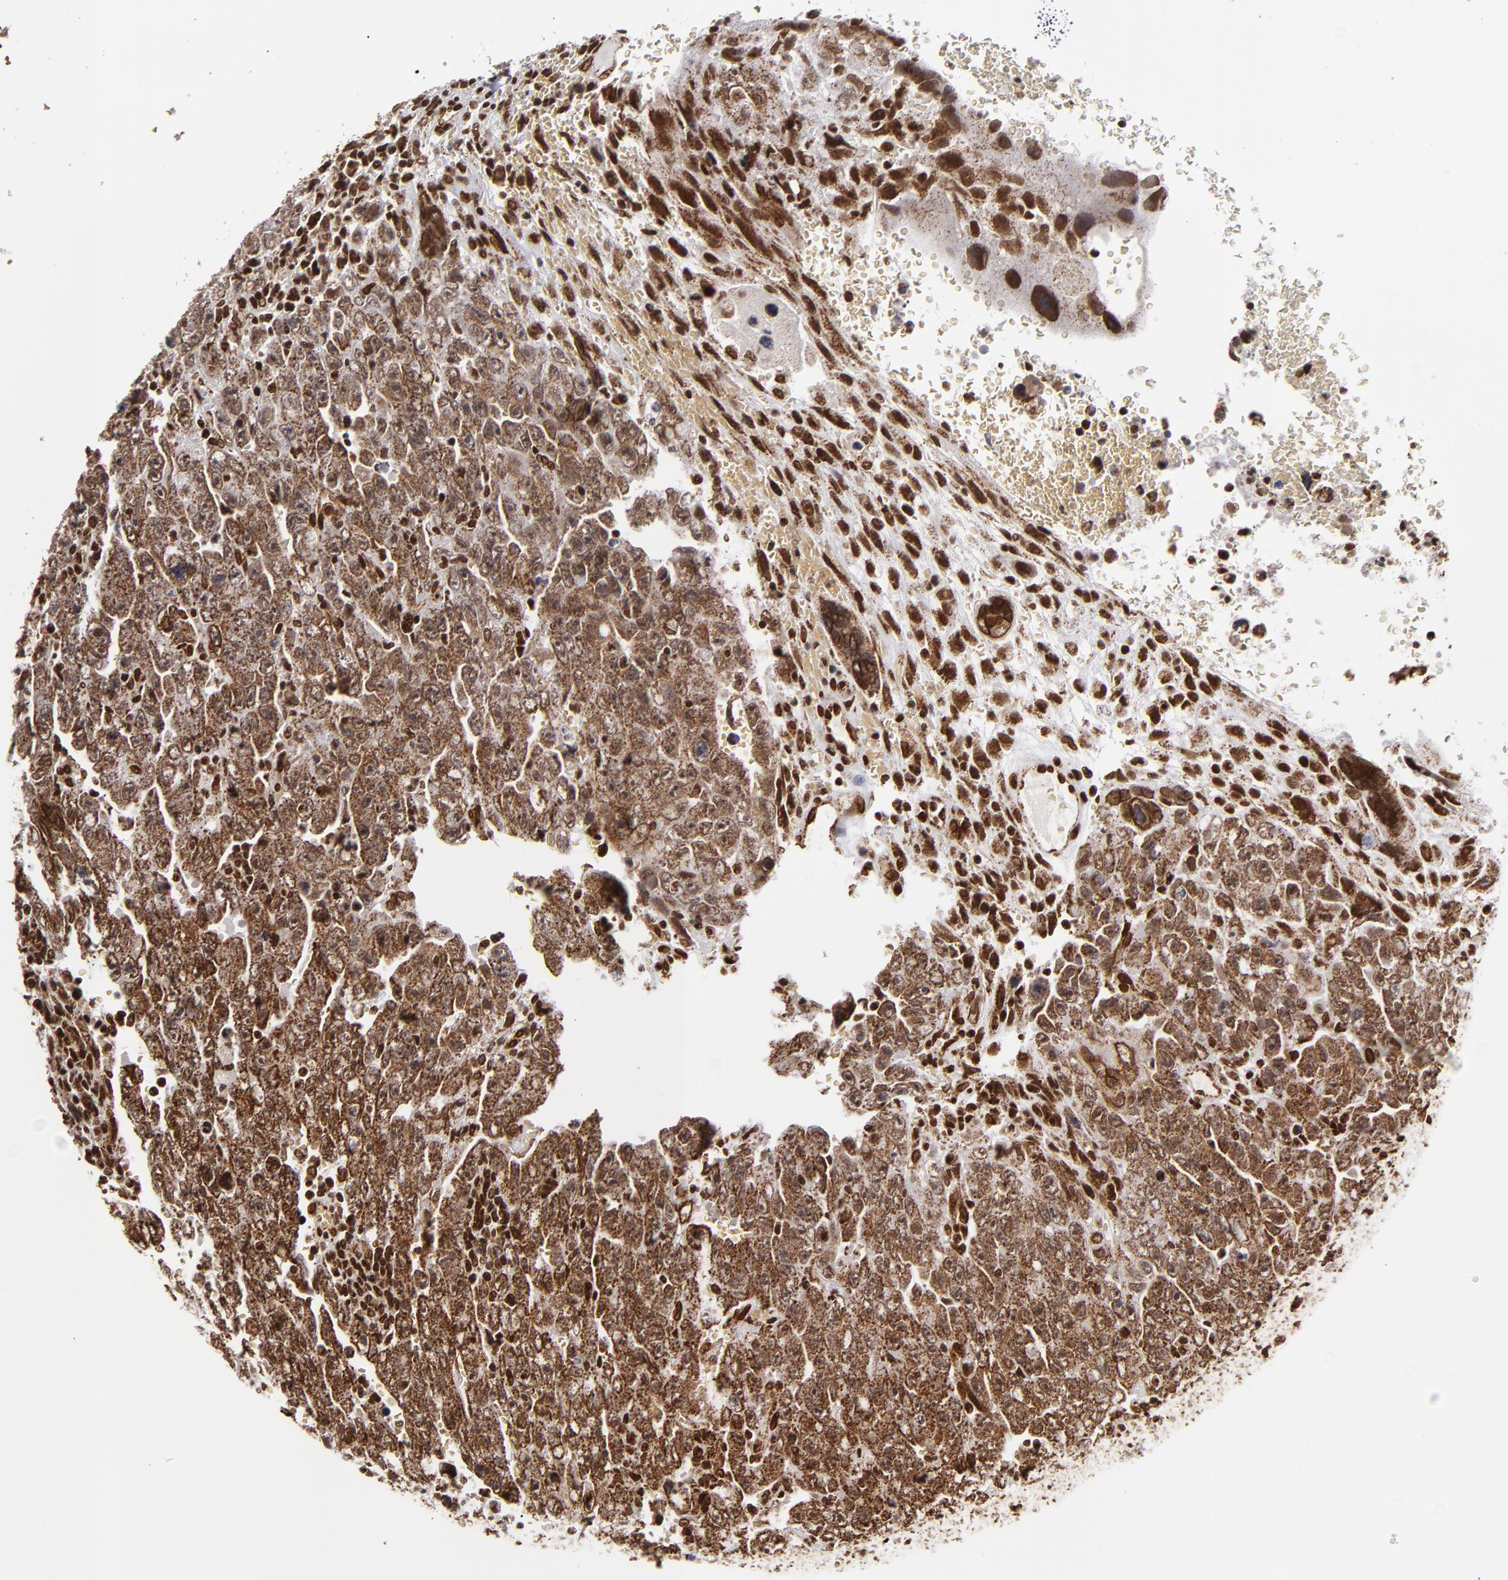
{"staining": {"intensity": "strong", "quantity": ">75%", "location": "cytoplasmic/membranous,nuclear"}, "tissue": "testis cancer", "cell_type": "Tumor cells", "image_type": "cancer", "snomed": [{"axis": "morphology", "description": "Carcinoma, Embryonal, NOS"}, {"axis": "topography", "description": "Testis"}], "caption": "Testis cancer stained with a brown dye exhibits strong cytoplasmic/membranous and nuclear positive expression in about >75% of tumor cells.", "gene": "CUL3", "patient": {"sex": "male", "age": 28}}